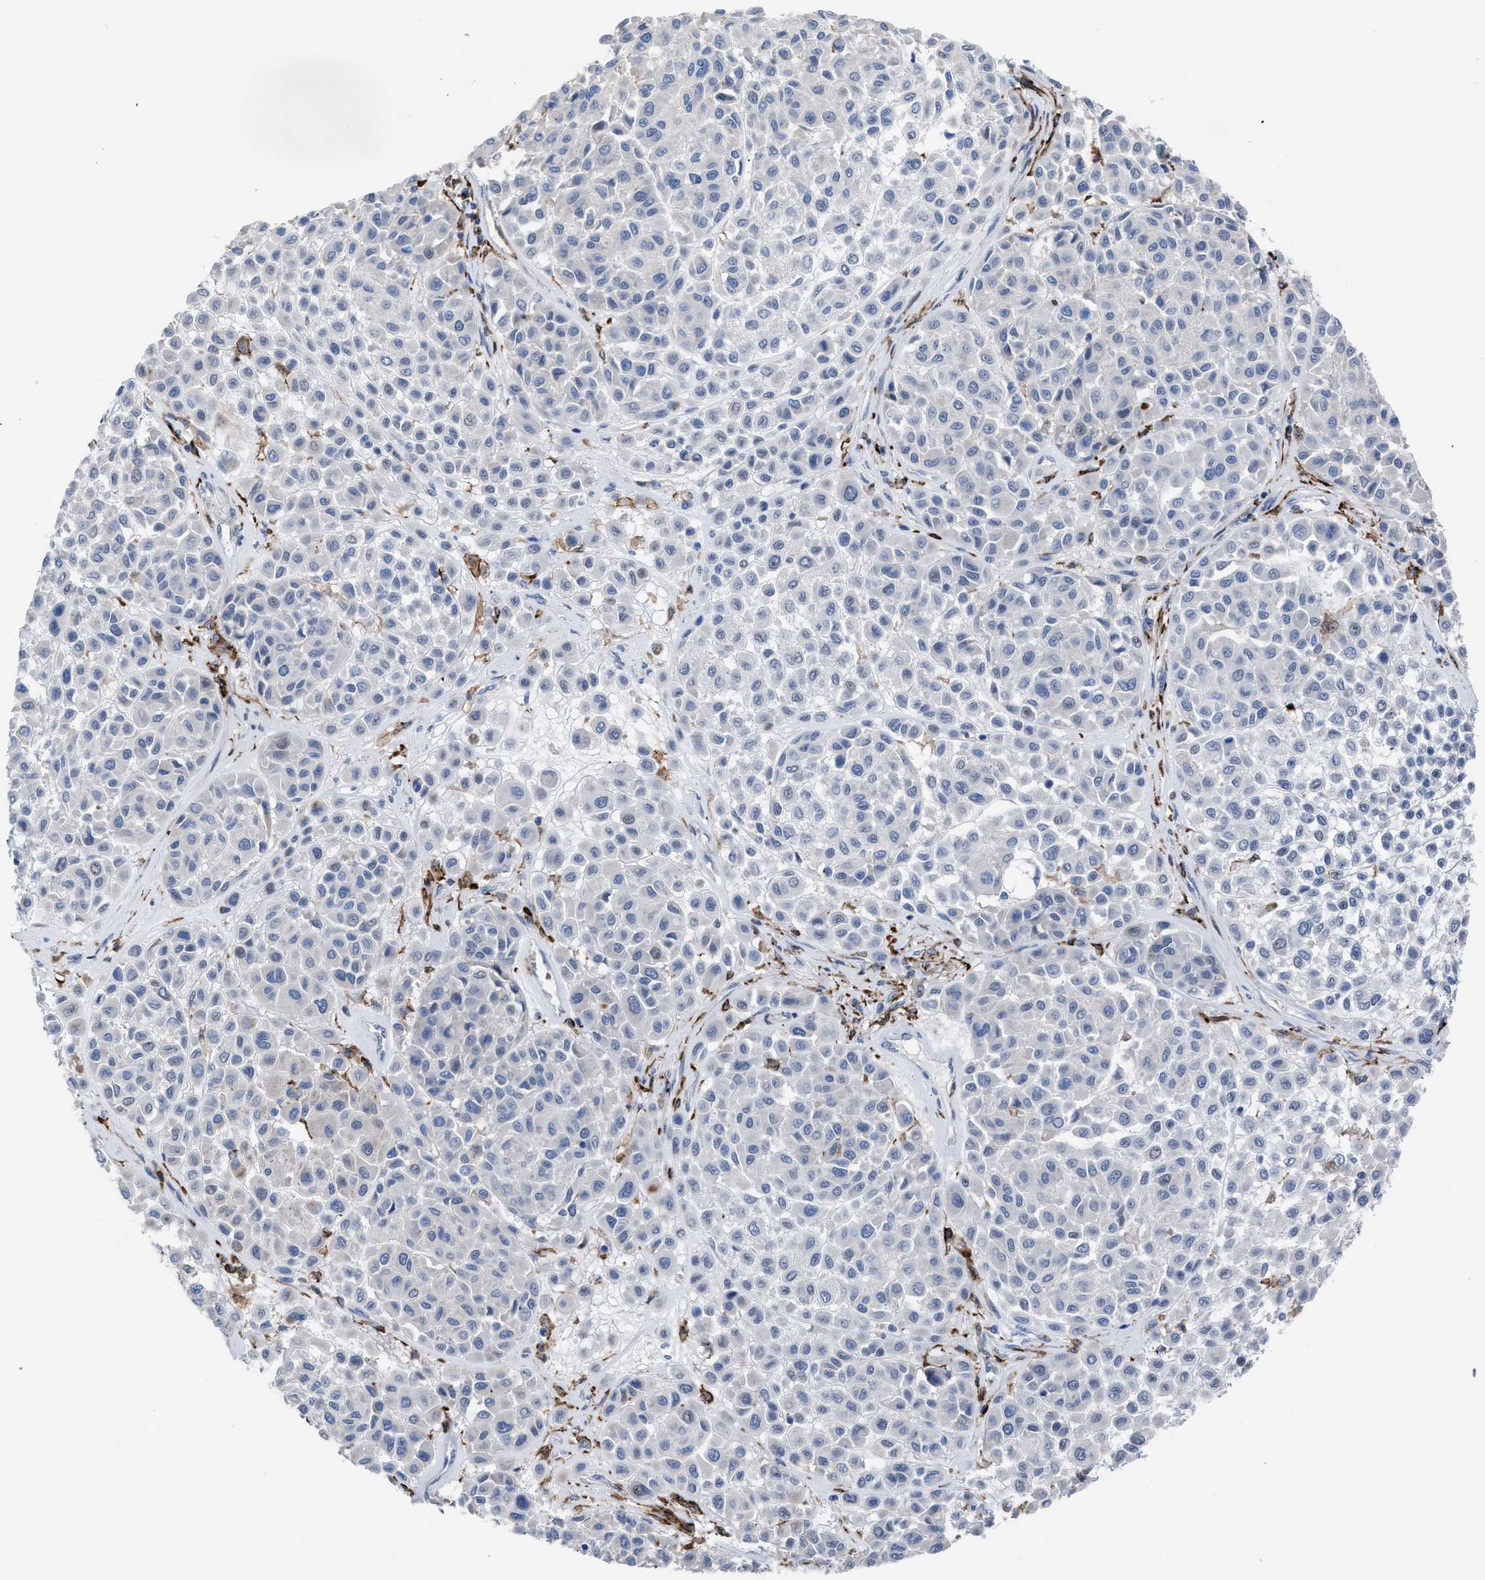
{"staining": {"intensity": "negative", "quantity": "none", "location": "none"}, "tissue": "melanoma", "cell_type": "Tumor cells", "image_type": "cancer", "snomed": [{"axis": "morphology", "description": "Malignant melanoma, Metastatic site"}, {"axis": "topography", "description": "Soft tissue"}], "caption": "Tumor cells are negative for brown protein staining in melanoma.", "gene": "SLC47A1", "patient": {"sex": "male", "age": 41}}